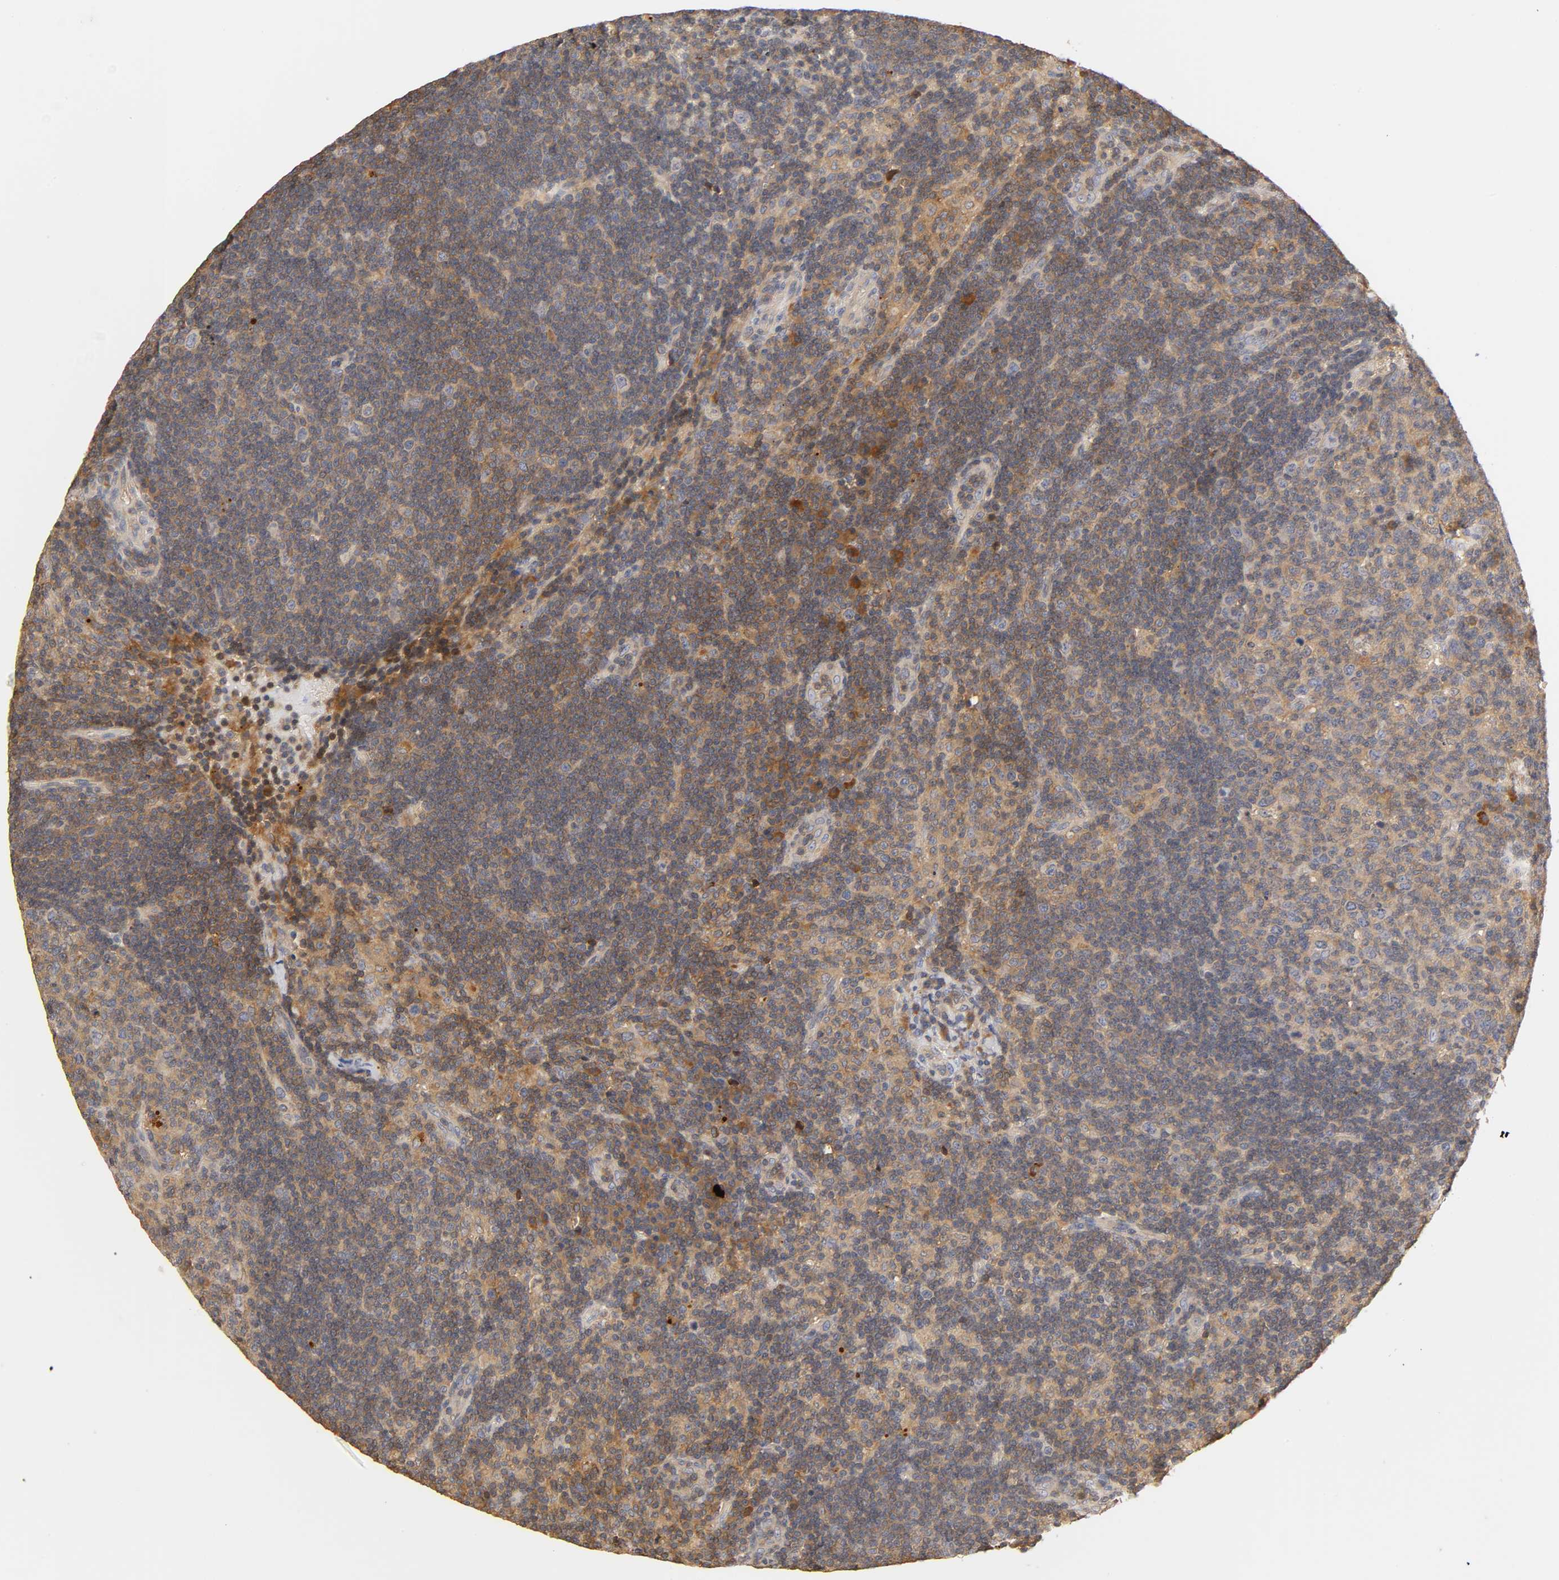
{"staining": {"intensity": "weak", "quantity": ">75%", "location": "cytoplasmic/membranous"}, "tissue": "lymph node", "cell_type": "Germinal center cells", "image_type": "normal", "snomed": [{"axis": "morphology", "description": "Normal tissue, NOS"}, {"axis": "morphology", "description": "Squamous cell carcinoma, metastatic, NOS"}, {"axis": "topography", "description": "Lymph node"}], "caption": "DAB (3,3'-diaminobenzidine) immunohistochemical staining of benign human lymph node exhibits weak cytoplasmic/membranous protein expression in approximately >75% of germinal center cells. (DAB IHC with brightfield microscopy, high magnification).", "gene": "RHOA", "patient": {"sex": "female", "age": 53}}